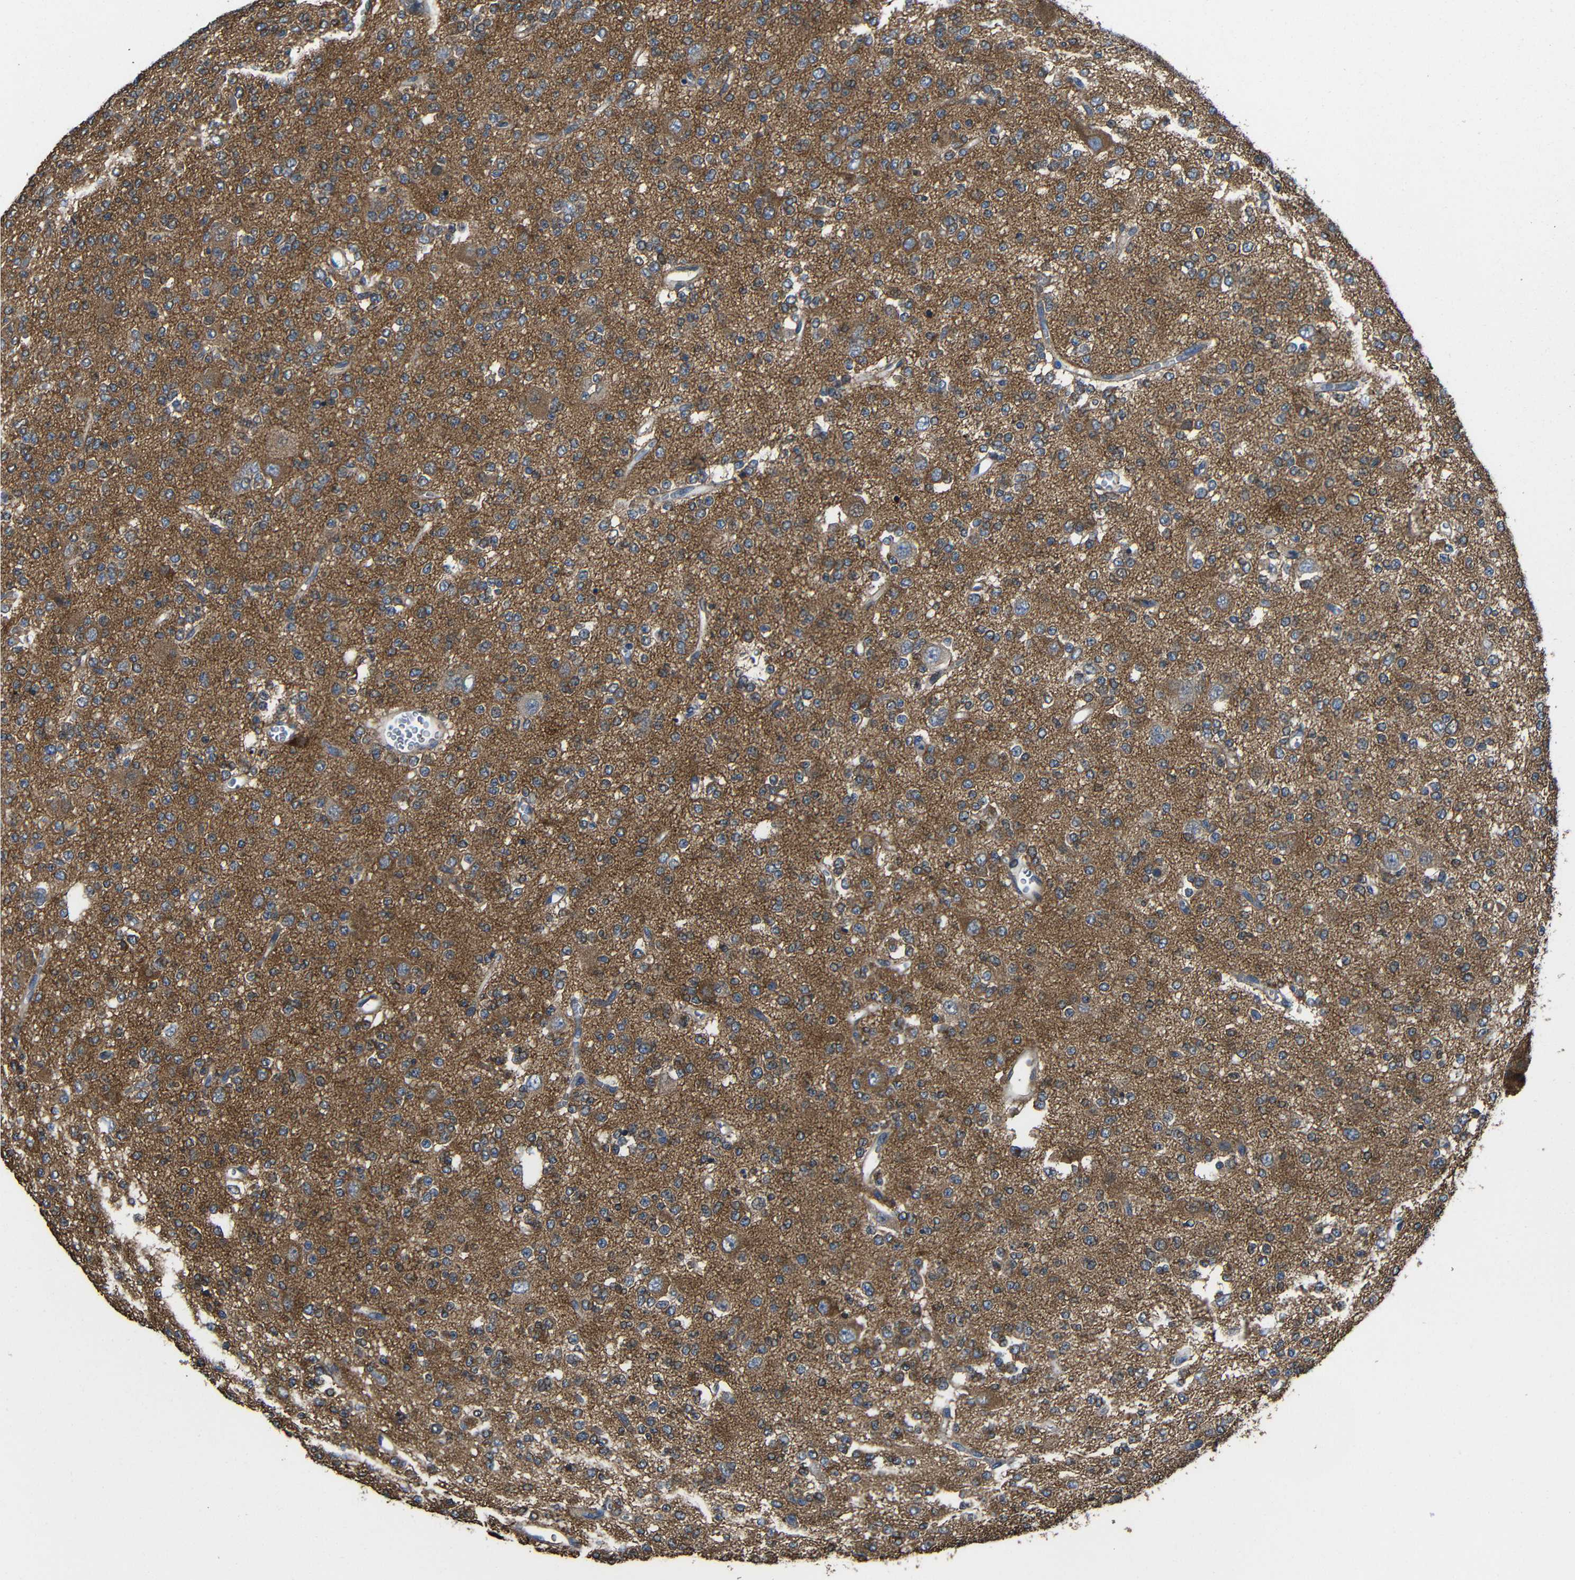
{"staining": {"intensity": "strong", "quantity": ">75%", "location": "cytoplasmic/membranous"}, "tissue": "glioma", "cell_type": "Tumor cells", "image_type": "cancer", "snomed": [{"axis": "morphology", "description": "Glioma, malignant, Low grade"}, {"axis": "topography", "description": "Brain"}], "caption": "Strong cytoplasmic/membranous positivity for a protein is seen in approximately >75% of tumor cells of glioma using immunohistochemistry (IHC).", "gene": "GDI1", "patient": {"sex": "male", "age": 38}}